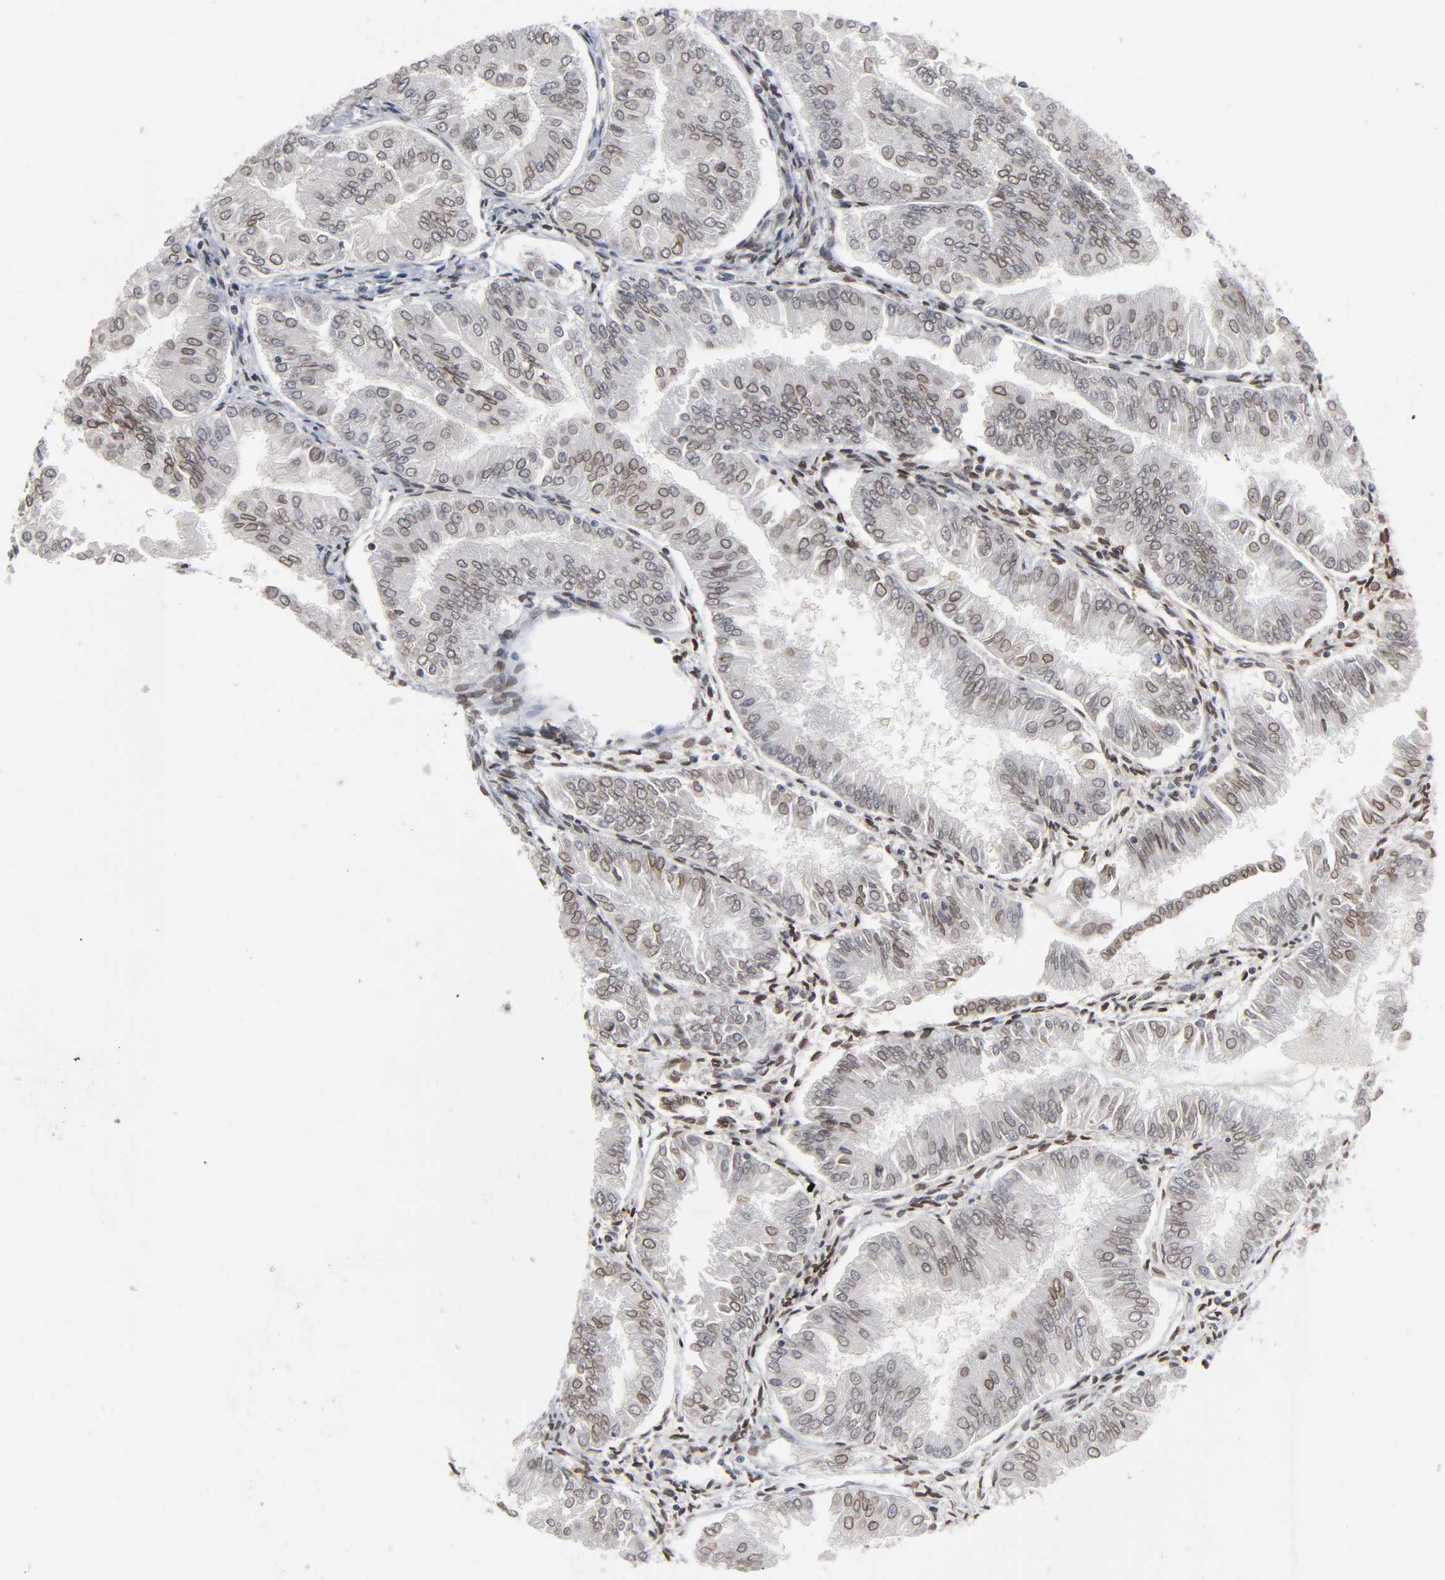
{"staining": {"intensity": "moderate", "quantity": ">75%", "location": "cytoplasmic/membranous,nuclear"}, "tissue": "endometrial cancer", "cell_type": "Tumor cells", "image_type": "cancer", "snomed": [{"axis": "morphology", "description": "Adenocarcinoma, NOS"}, {"axis": "topography", "description": "Endometrium"}], "caption": "A photomicrograph of human endometrial cancer stained for a protein exhibits moderate cytoplasmic/membranous and nuclear brown staining in tumor cells. (Brightfield microscopy of DAB IHC at high magnification).", "gene": "CCDC175", "patient": {"sex": "female", "age": 53}}